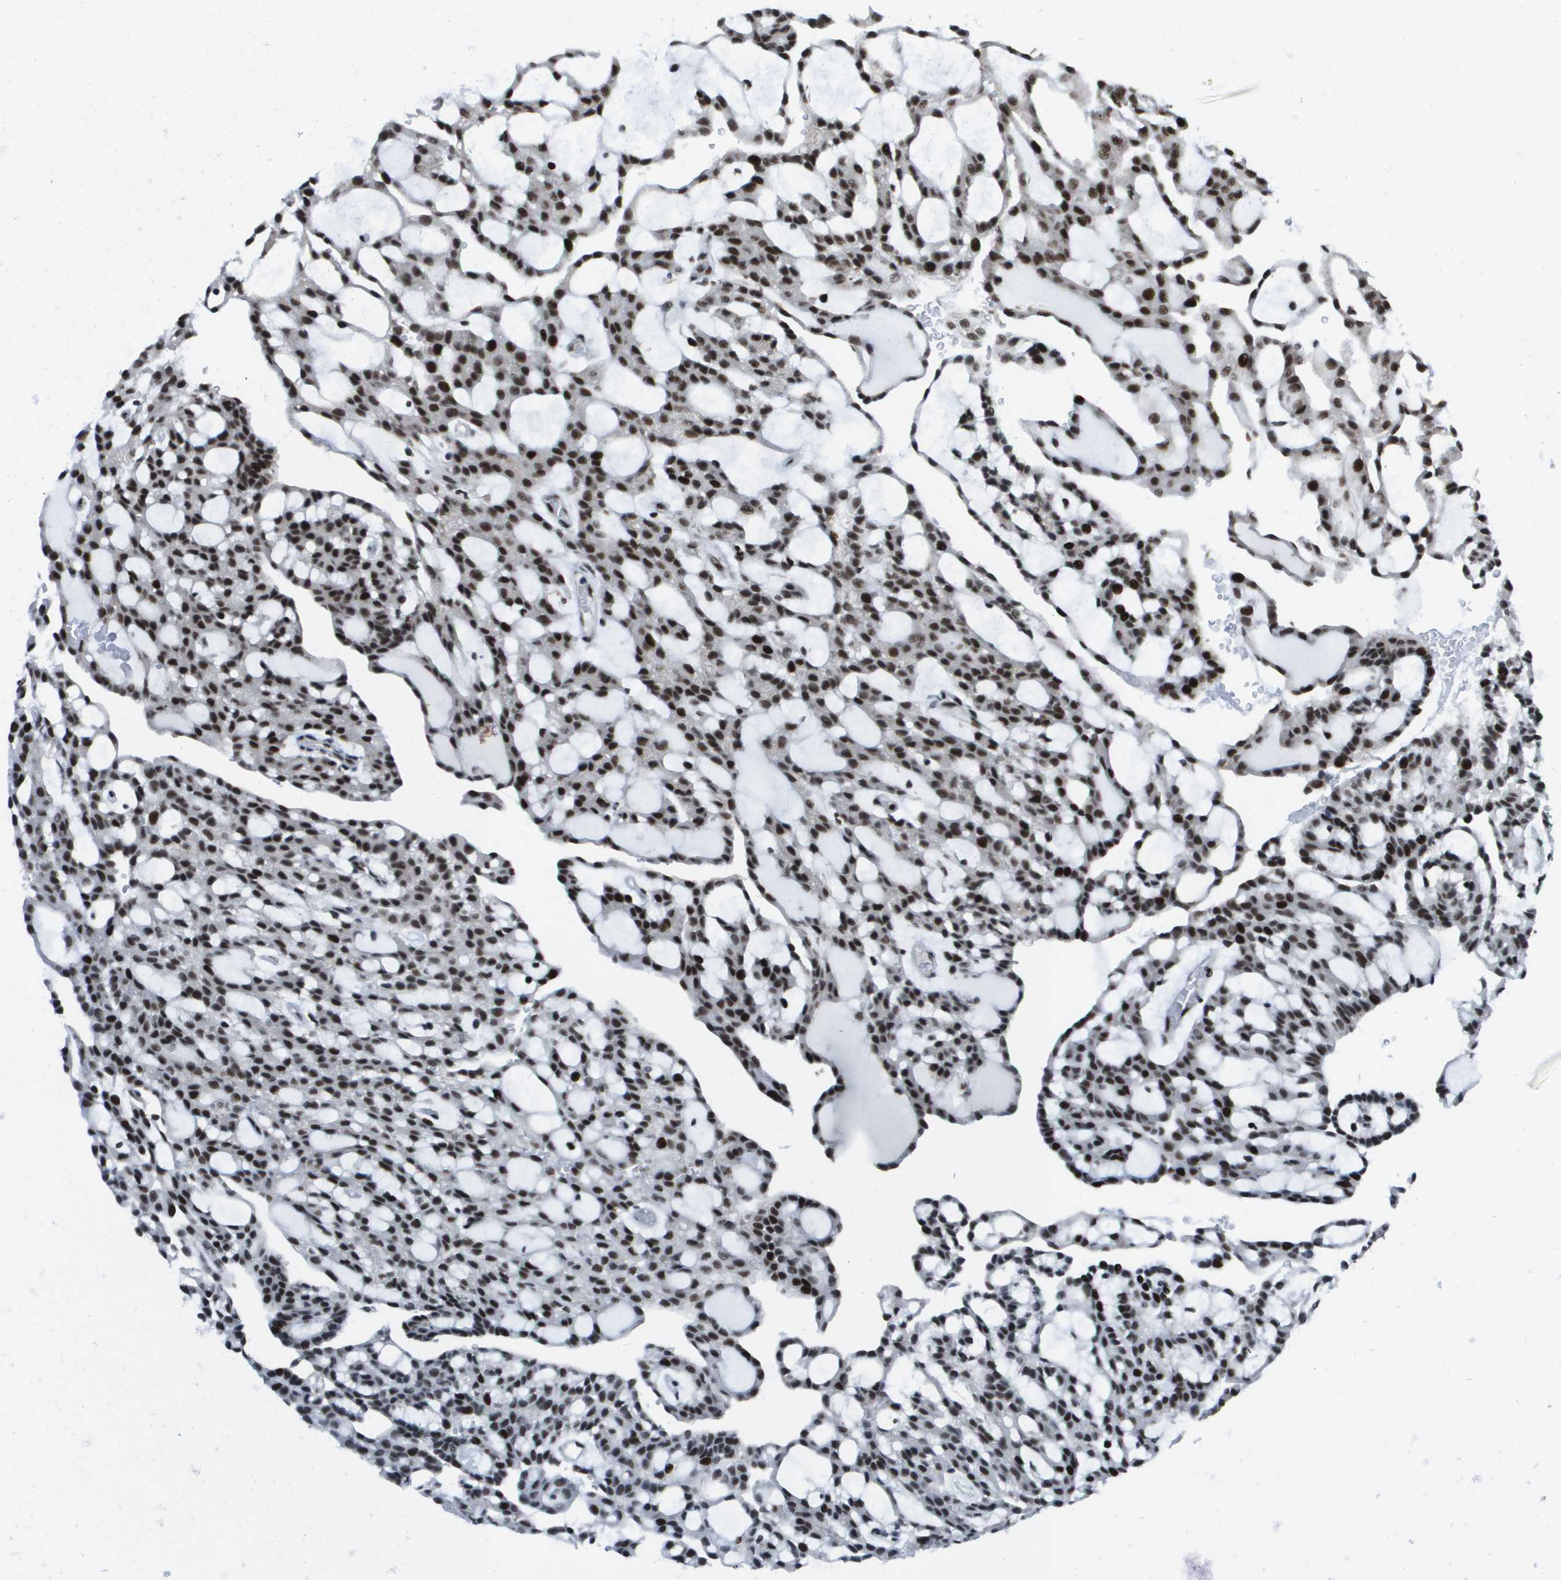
{"staining": {"intensity": "strong", "quantity": ">75%", "location": "nuclear"}, "tissue": "renal cancer", "cell_type": "Tumor cells", "image_type": "cancer", "snomed": [{"axis": "morphology", "description": "Adenocarcinoma, NOS"}, {"axis": "topography", "description": "Kidney"}], "caption": "Protein staining of renal adenocarcinoma tissue reveals strong nuclear staining in approximately >75% of tumor cells. (DAB (3,3'-diaminobenzidine) IHC, brown staining for protein, blue staining for nuclei).", "gene": "NSRP1", "patient": {"sex": "male", "age": 63}}